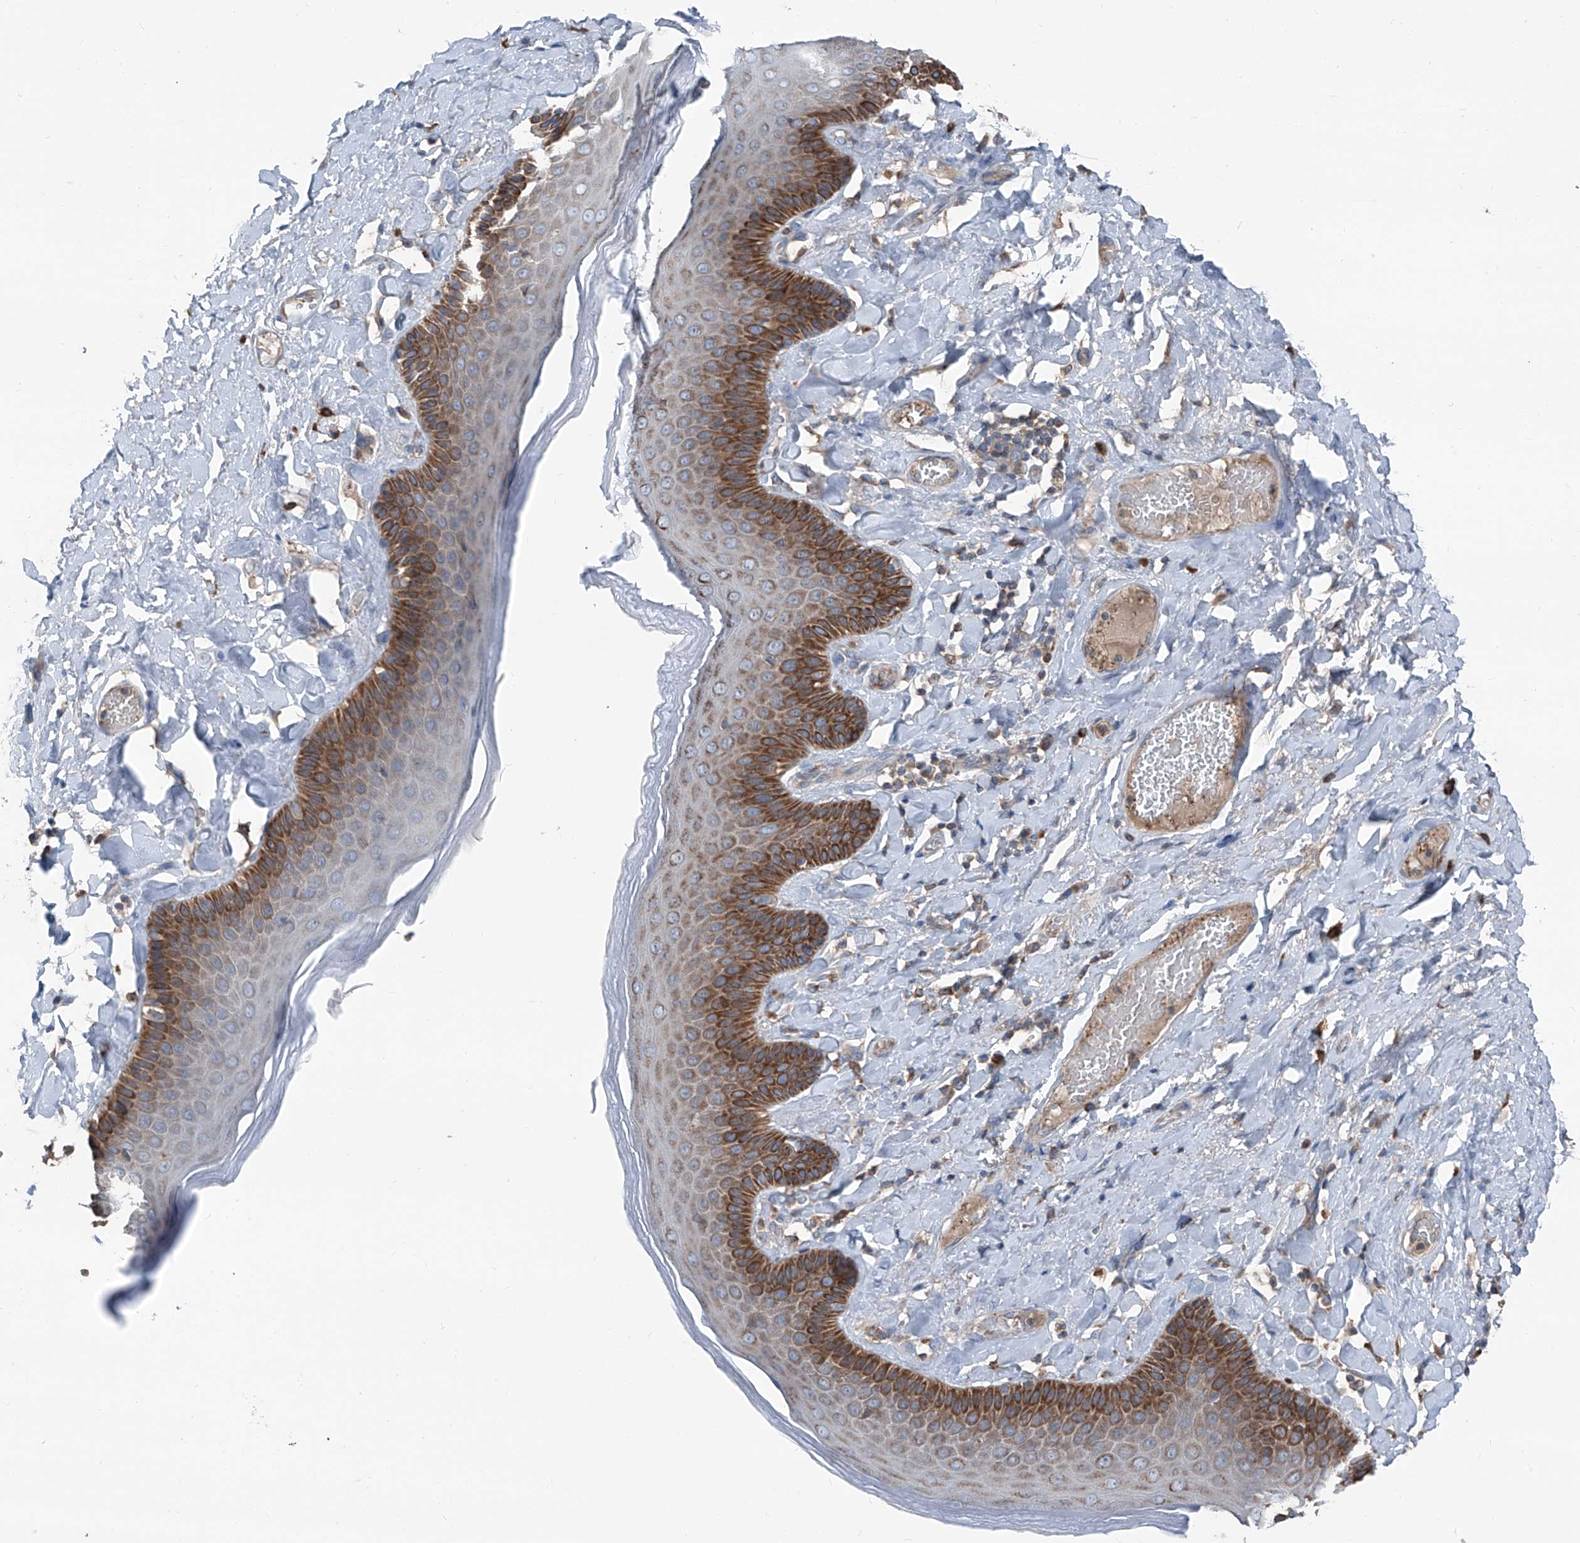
{"staining": {"intensity": "strong", "quantity": "25%-75%", "location": "cytoplasmic/membranous"}, "tissue": "skin", "cell_type": "Epidermal cells", "image_type": "normal", "snomed": [{"axis": "morphology", "description": "Normal tissue, NOS"}, {"axis": "topography", "description": "Anal"}], "caption": "This photomicrograph reveals benign skin stained with immunohistochemistry to label a protein in brown. The cytoplasmic/membranous of epidermal cells show strong positivity for the protein. Nuclei are counter-stained blue.", "gene": "GPAT3", "patient": {"sex": "male", "age": 69}}